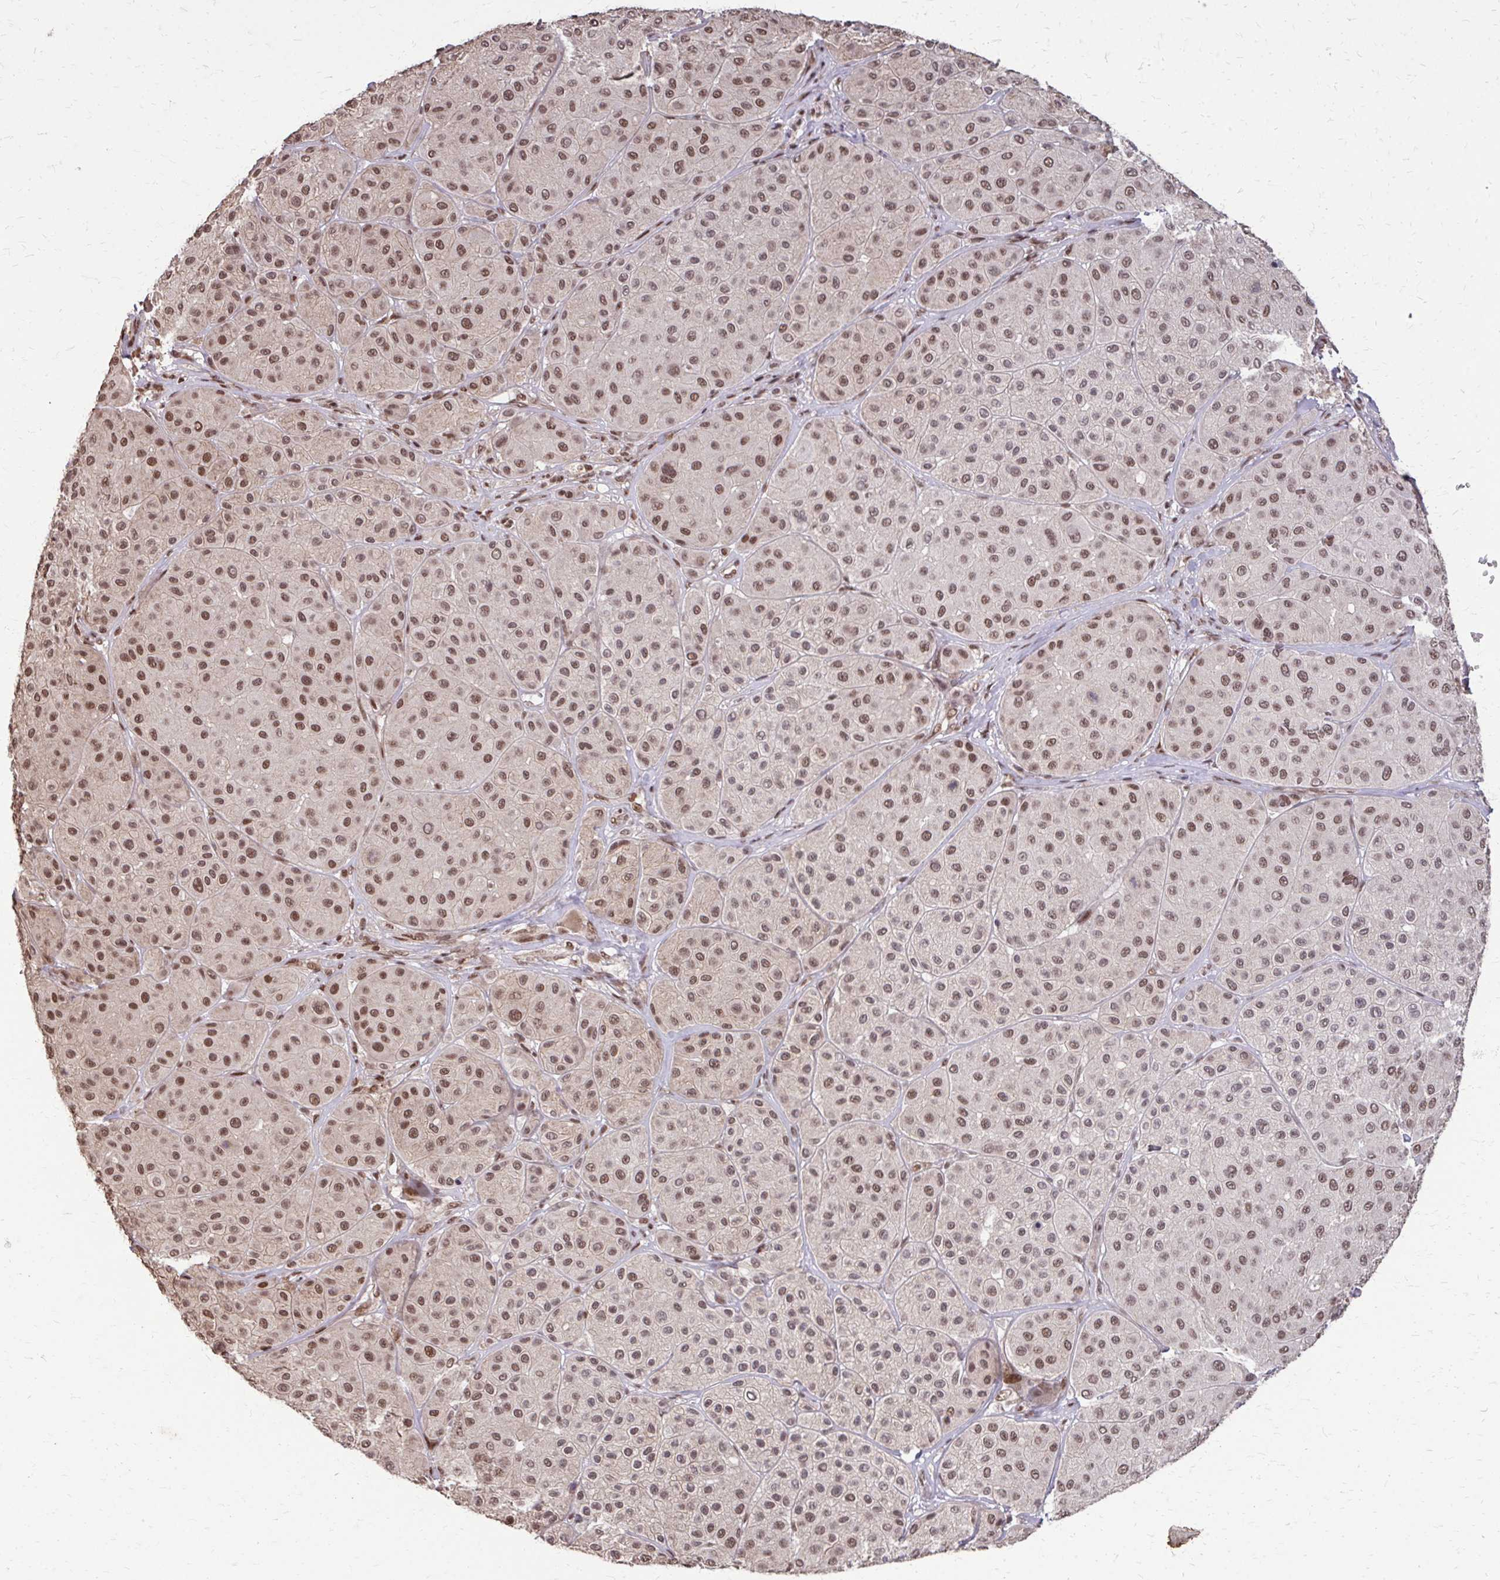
{"staining": {"intensity": "moderate", "quantity": ">75%", "location": "nuclear"}, "tissue": "melanoma", "cell_type": "Tumor cells", "image_type": "cancer", "snomed": [{"axis": "morphology", "description": "Malignant melanoma, Metastatic site"}, {"axis": "topography", "description": "Smooth muscle"}], "caption": "DAB (3,3'-diaminobenzidine) immunohistochemical staining of malignant melanoma (metastatic site) exhibits moderate nuclear protein staining in about >75% of tumor cells.", "gene": "SS18", "patient": {"sex": "male", "age": 41}}